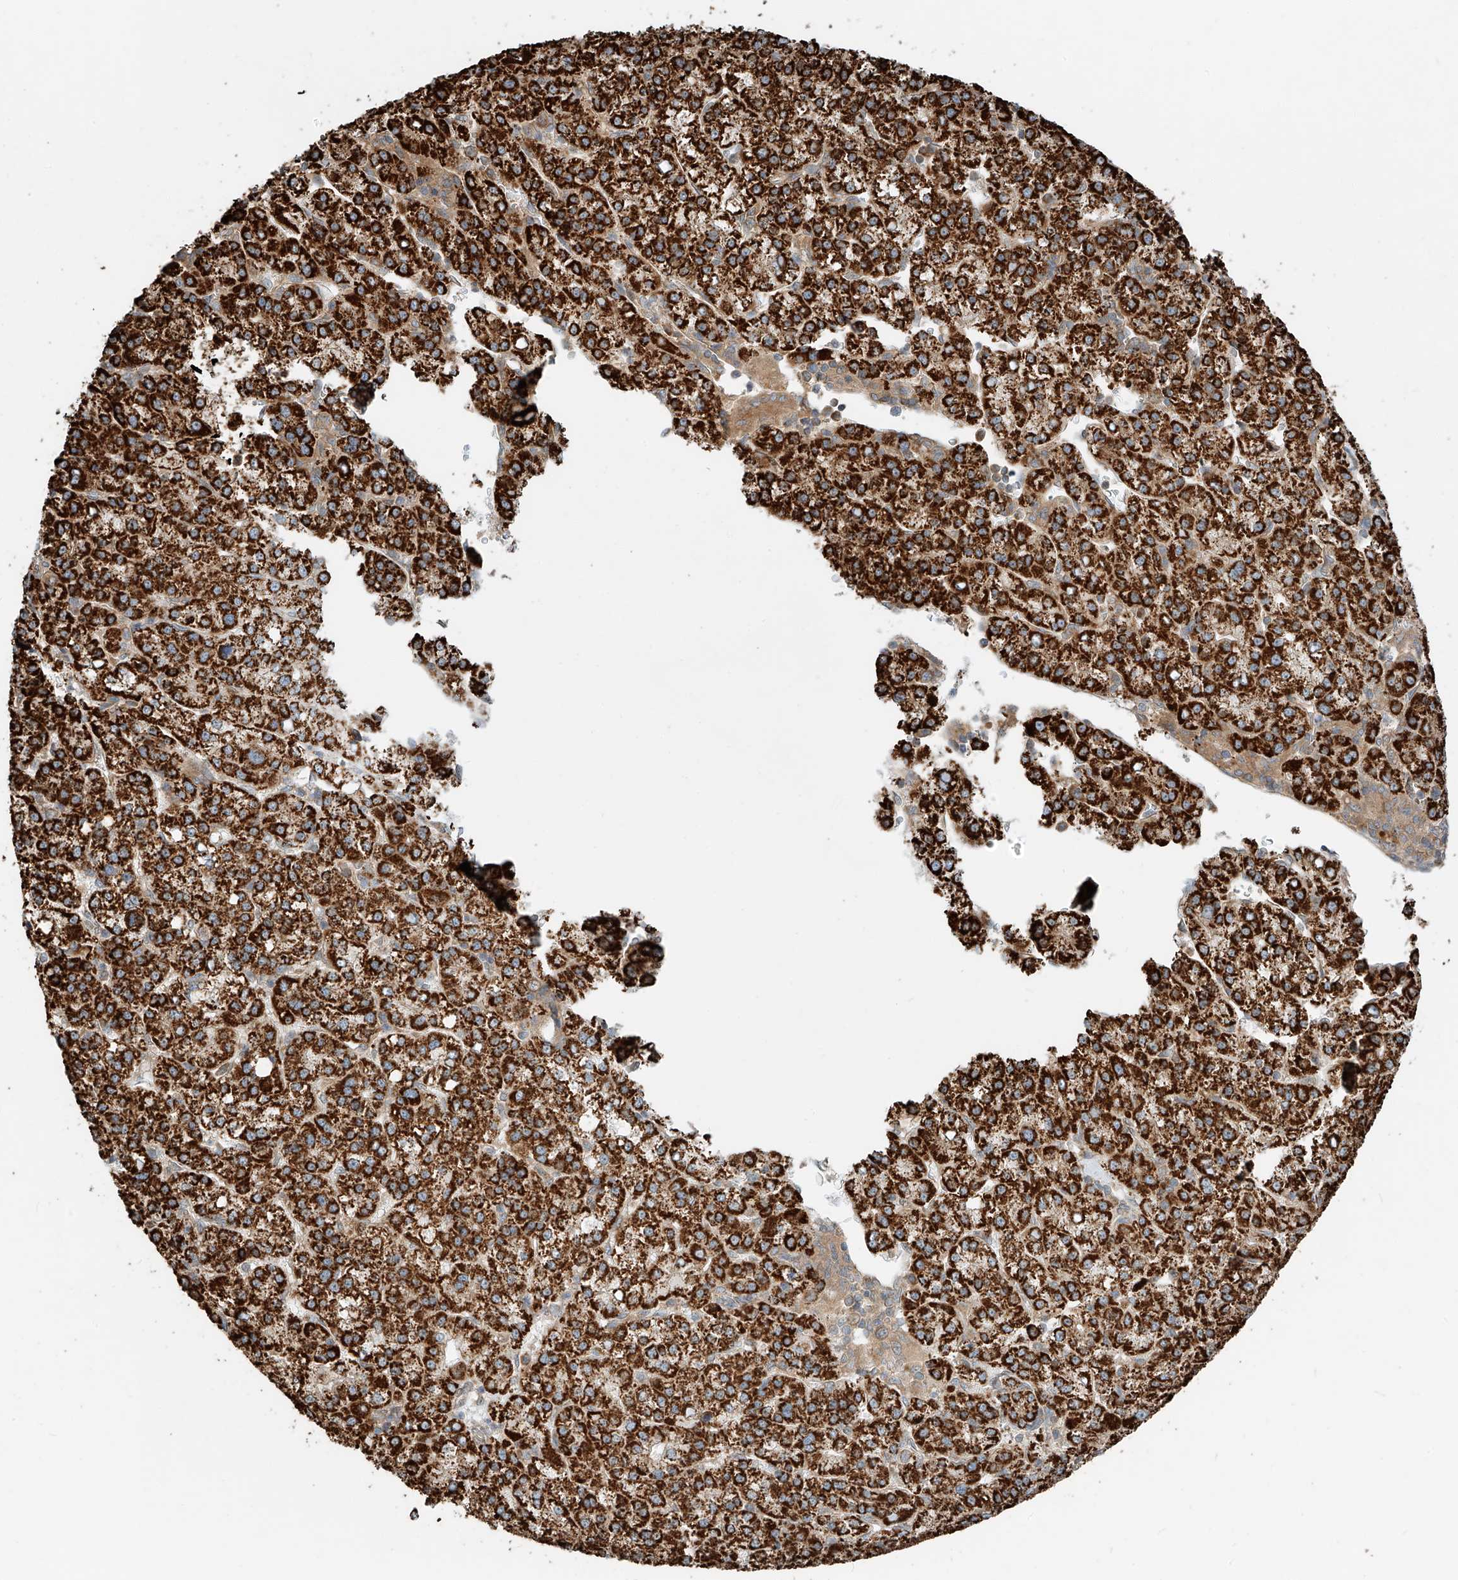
{"staining": {"intensity": "strong", "quantity": ">75%", "location": "cytoplasmic/membranous"}, "tissue": "liver cancer", "cell_type": "Tumor cells", "image_type": "cancer", "snomed": [{"axis": "morphology", "description": "Carcinoma, Hepatocellular, NOS"}, {"axis": "topography", "description": "Liver"}], "caption": "Liver cancer tissue demonstrates strong cytoplasmic/membranous expression in approximately >75% of tumor cells", "gene": "CEP162", "patient": {"sex": "female", "age": 58}}